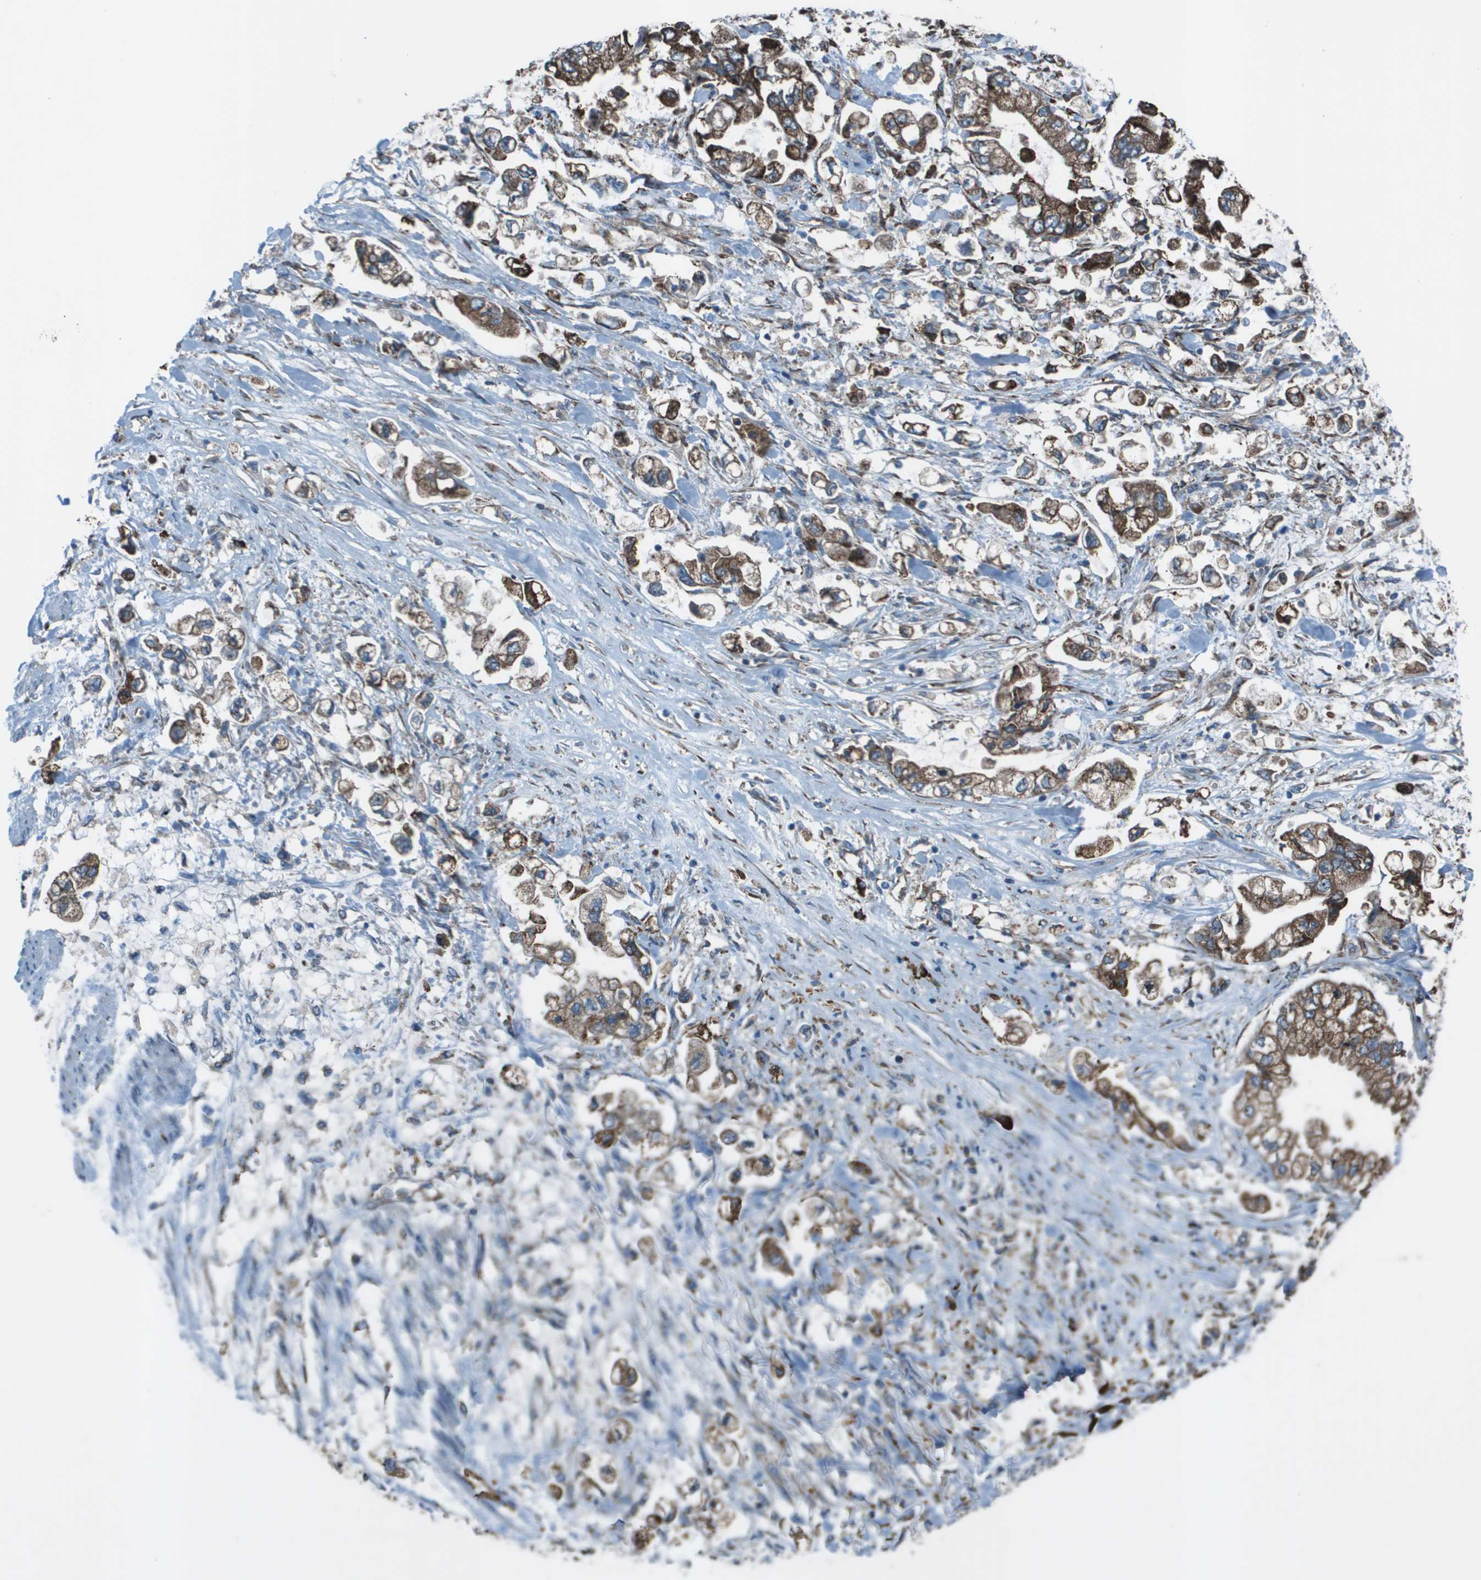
{"staining": {"intensity": "moderate", "quantity": ">75%", "location": "cytoplasmic/membranous"}, "tissue": "stomach cancer", "cell_type": "Tumor cells", "image_type": "cancer", "snomed": [{"axis": "morphology", "description": "Normal tissue, NOS"}, {"axis": "morphology", "description": "Adenocarcinoma, NOS"}, {"axis": "topography", "description": "Stomach"}], "caption": "Moderate cytoplasmic/membranous expression is appreciated in approximately >75% of tumor cells in stomach adenocarcinoma.", "gene": "UTS2", "patient": {"sex": "male", "age": 62}}